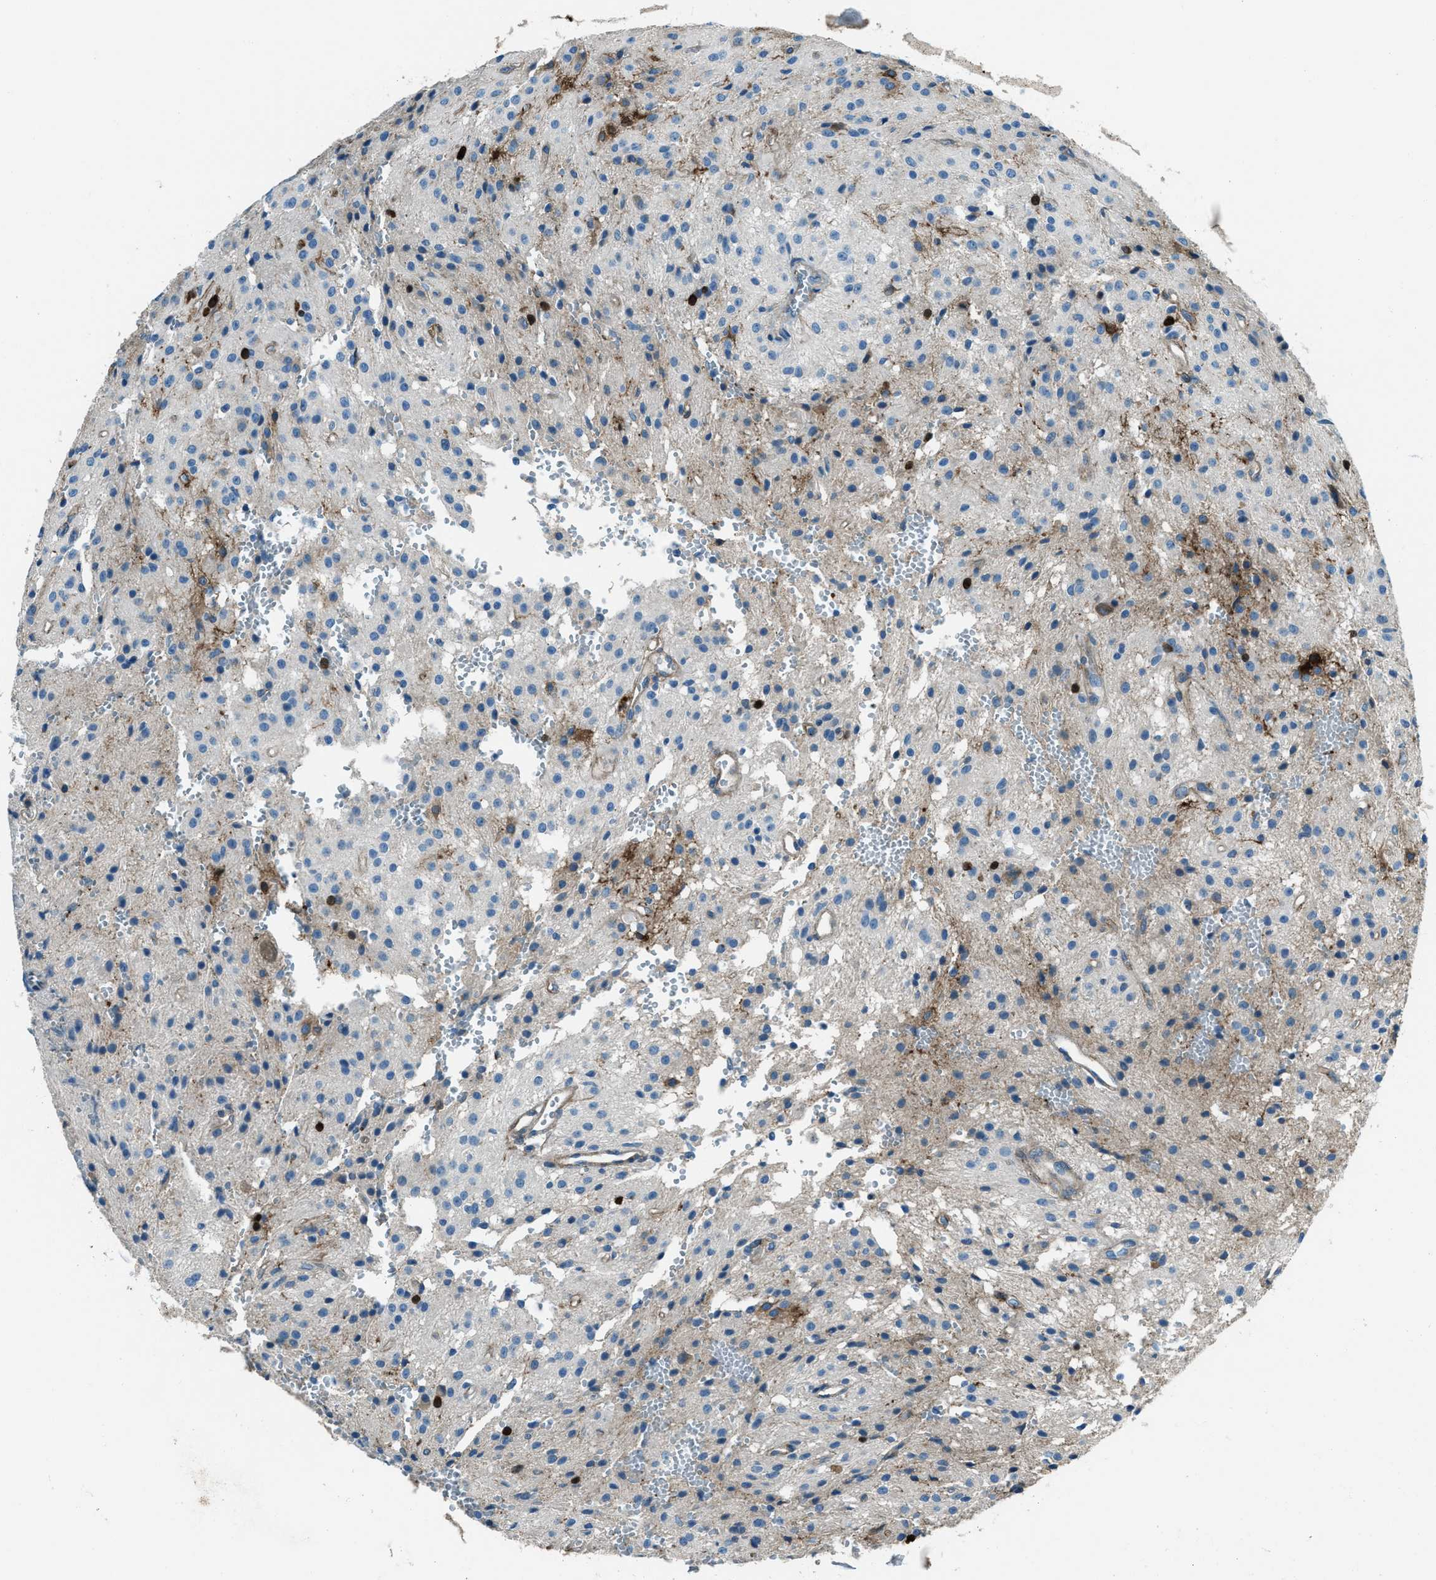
{"staining": {"intensity": "strong", "quantity": "<25%", "location": "cytoplasmic/membranous"}, "tissue": "glioma", "cell_type": "Tumor cells", "image_type": "cancer", "snomed": [{"axis": "morphology", "description": "Glioma, malignant, High grade"}, {"axis": "topography", "description": "Brain"}], "caption": "High-magnification brightfield microscopy of malignant high-grade glioma stained with DAB (3,3'-diaminobenzidine) (brown) and counterstained with hematoxylin (blue). tumor cells exhibit strong cytoplasmic/membranous staining is appreciated in about<25% of cells. The protein of interest is stained brown, and the nuclei are stained in blue (DAB (3,3'-diaminobenzidine) IHC with brightfield microscopy, high magnification).", "gene": "SVIL", "patient": {"sex": "female", "age": 59}}